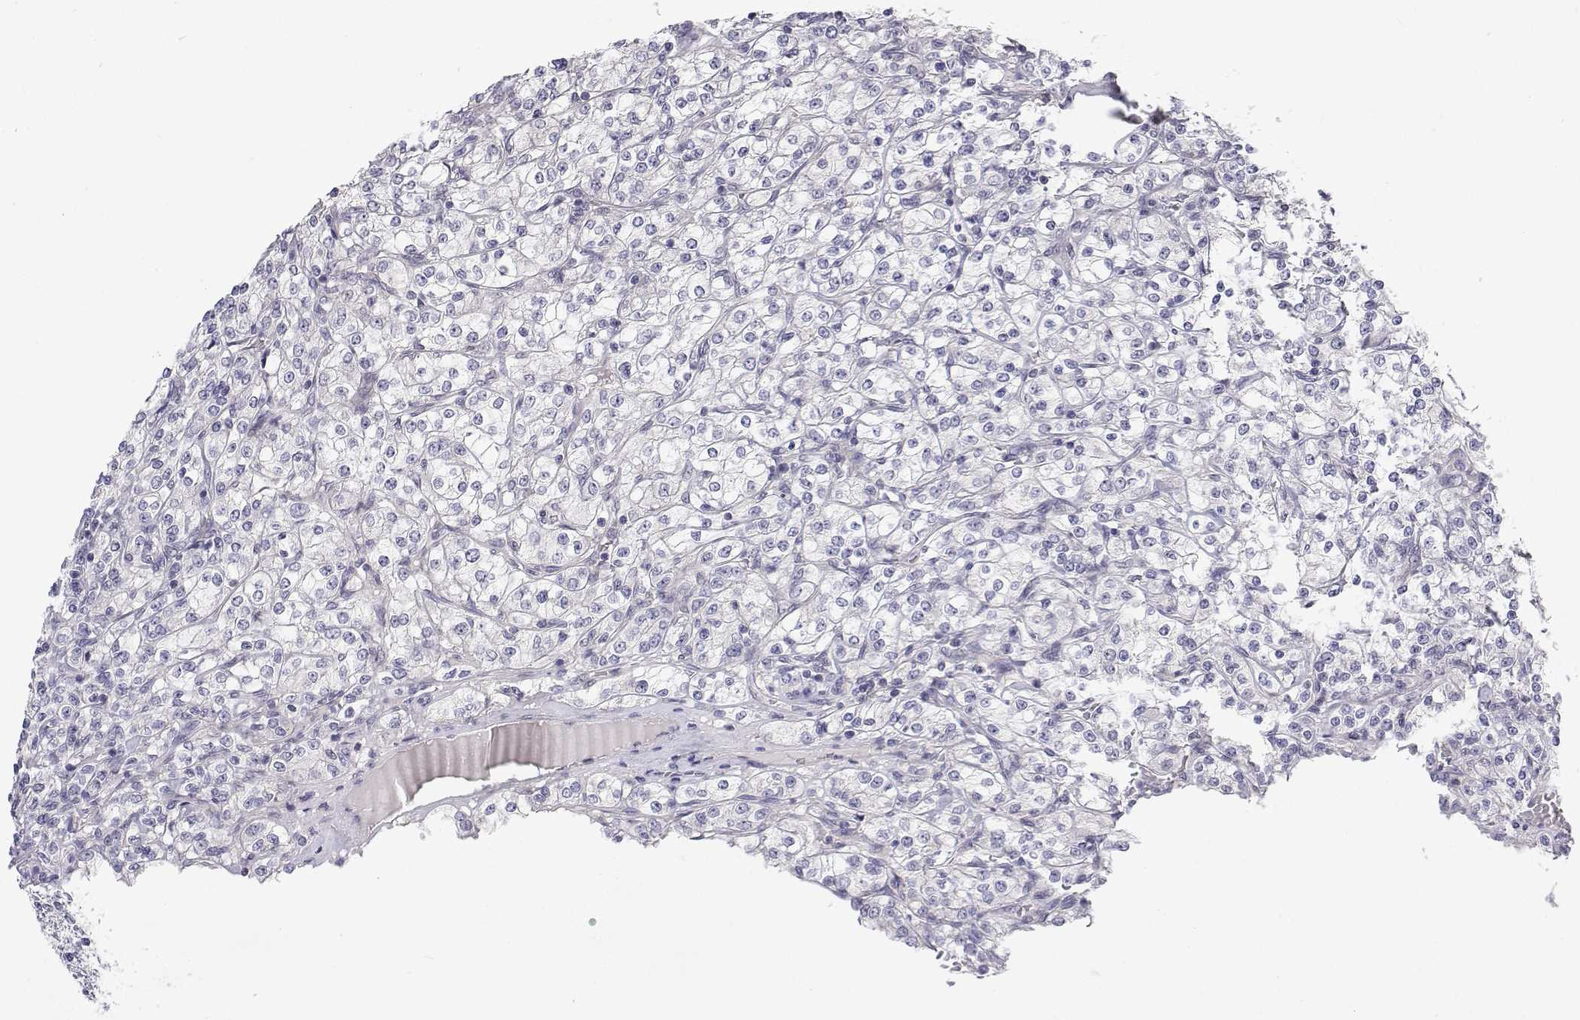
{"staining": {"intensity": "negative", "quantity": "none", "location": "none"}, "tissue": "renal cancer", "cell_type": "Tumor cells", "image_type": "cancer", "snomed": [{"axis": "morphology", "description": "Adenocarcinoma, NOS"}, {"axis": "topography", "description": "Kidney"}], "caption": "Immunohistochemistry (IHC) of human renal cancer (adenocarcinoma) exhibits no staining in tumor cells.", "gene": "MYPN", "patient": {"sex": "male", "age": 77}}